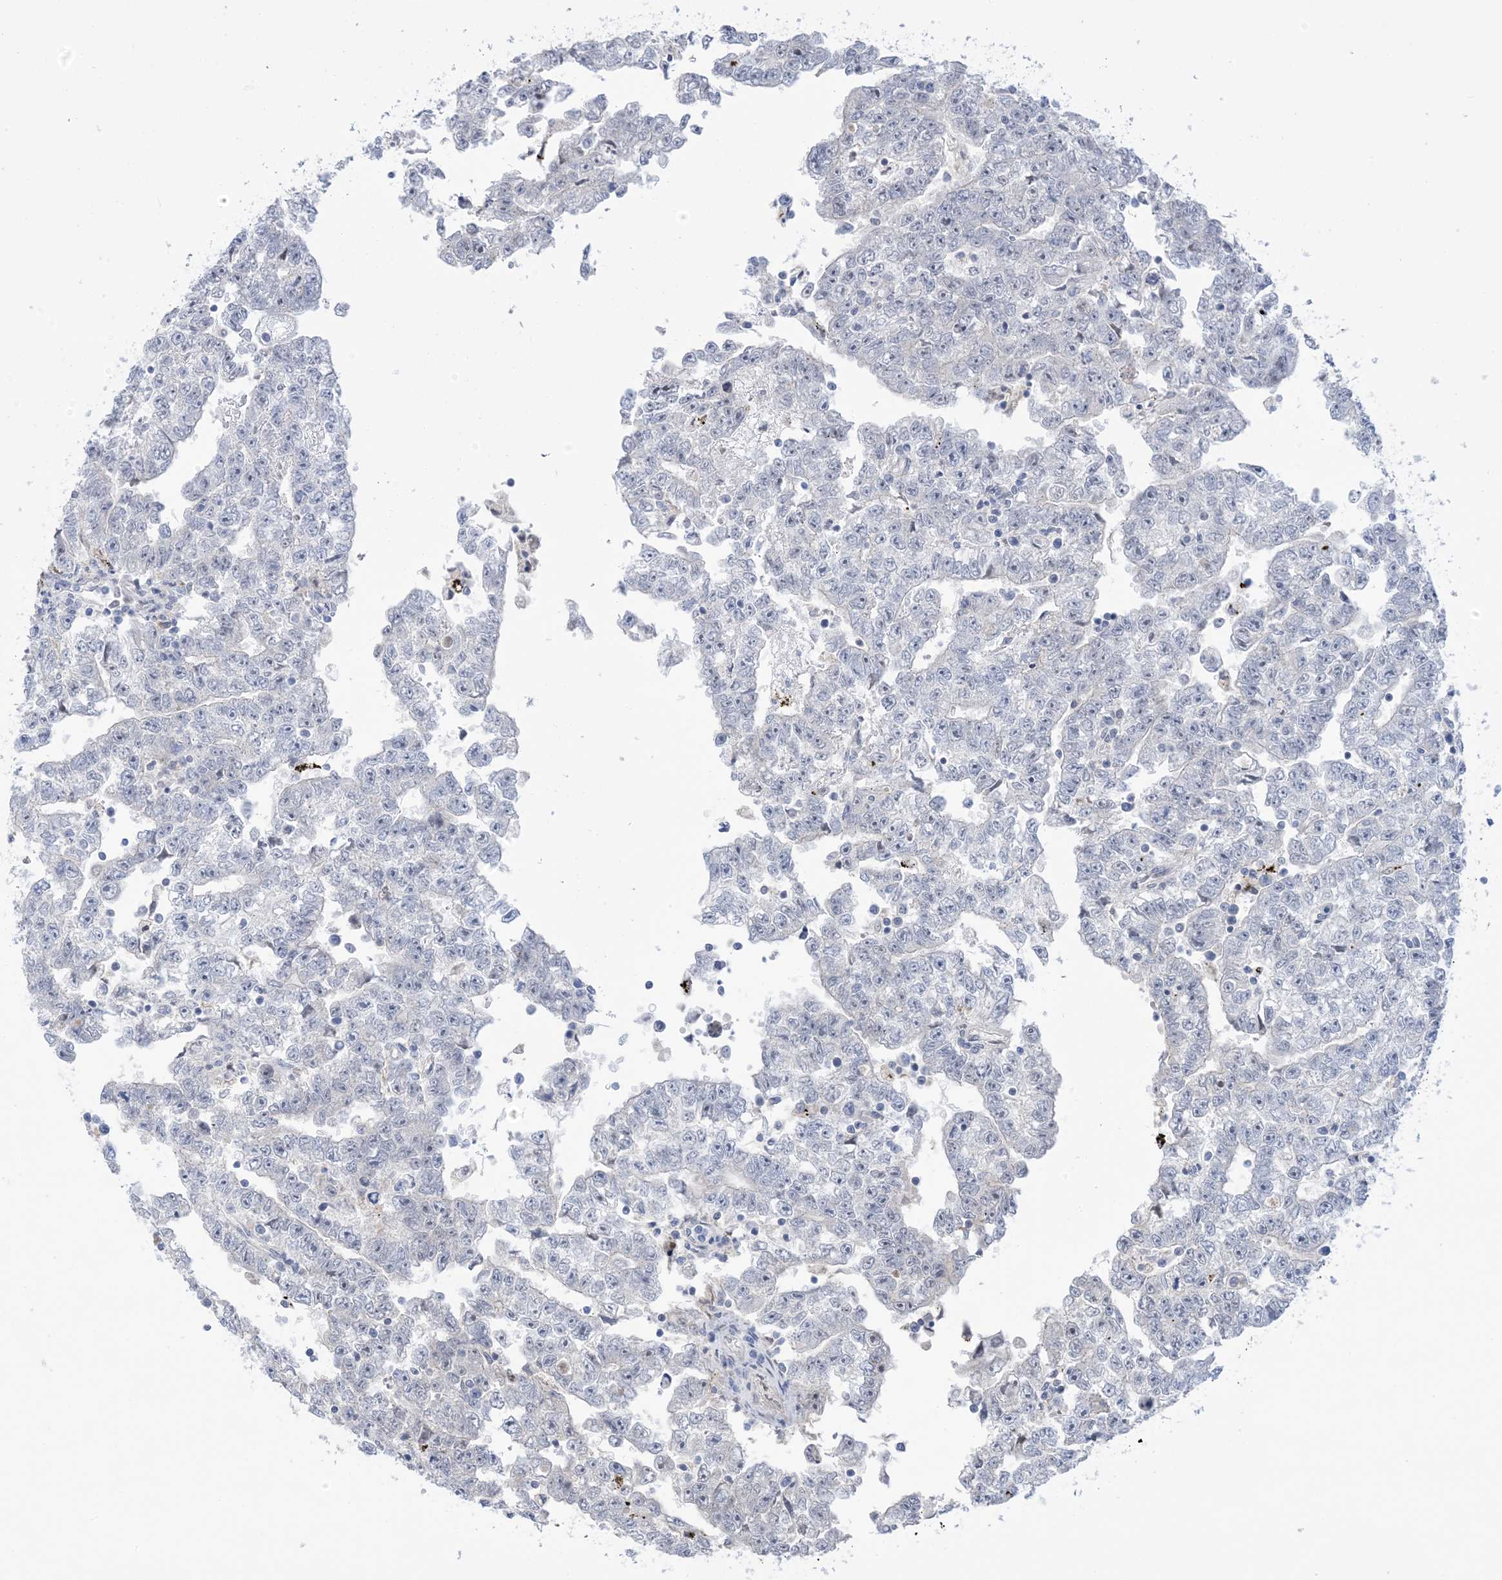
{"staining": {"intensity": "negative", "quantity": "none", "location": "none"}, "tissue": "testis cancer", "cell_type": "Tumor cells", "image_type": "cancer", "snomed": [{"axis": "morphology", "description": "Carcinoma, Embryonal, NOS"}, {"axis": "topography", "description": "Testis"}], "caption": "Testis cancer (embryonal carcinoma) was stained to show a protein in brown. There is no significant expression in tumor cells.", "gene": "TTYH1", "patient": {"sex": "male", "age": 25}}